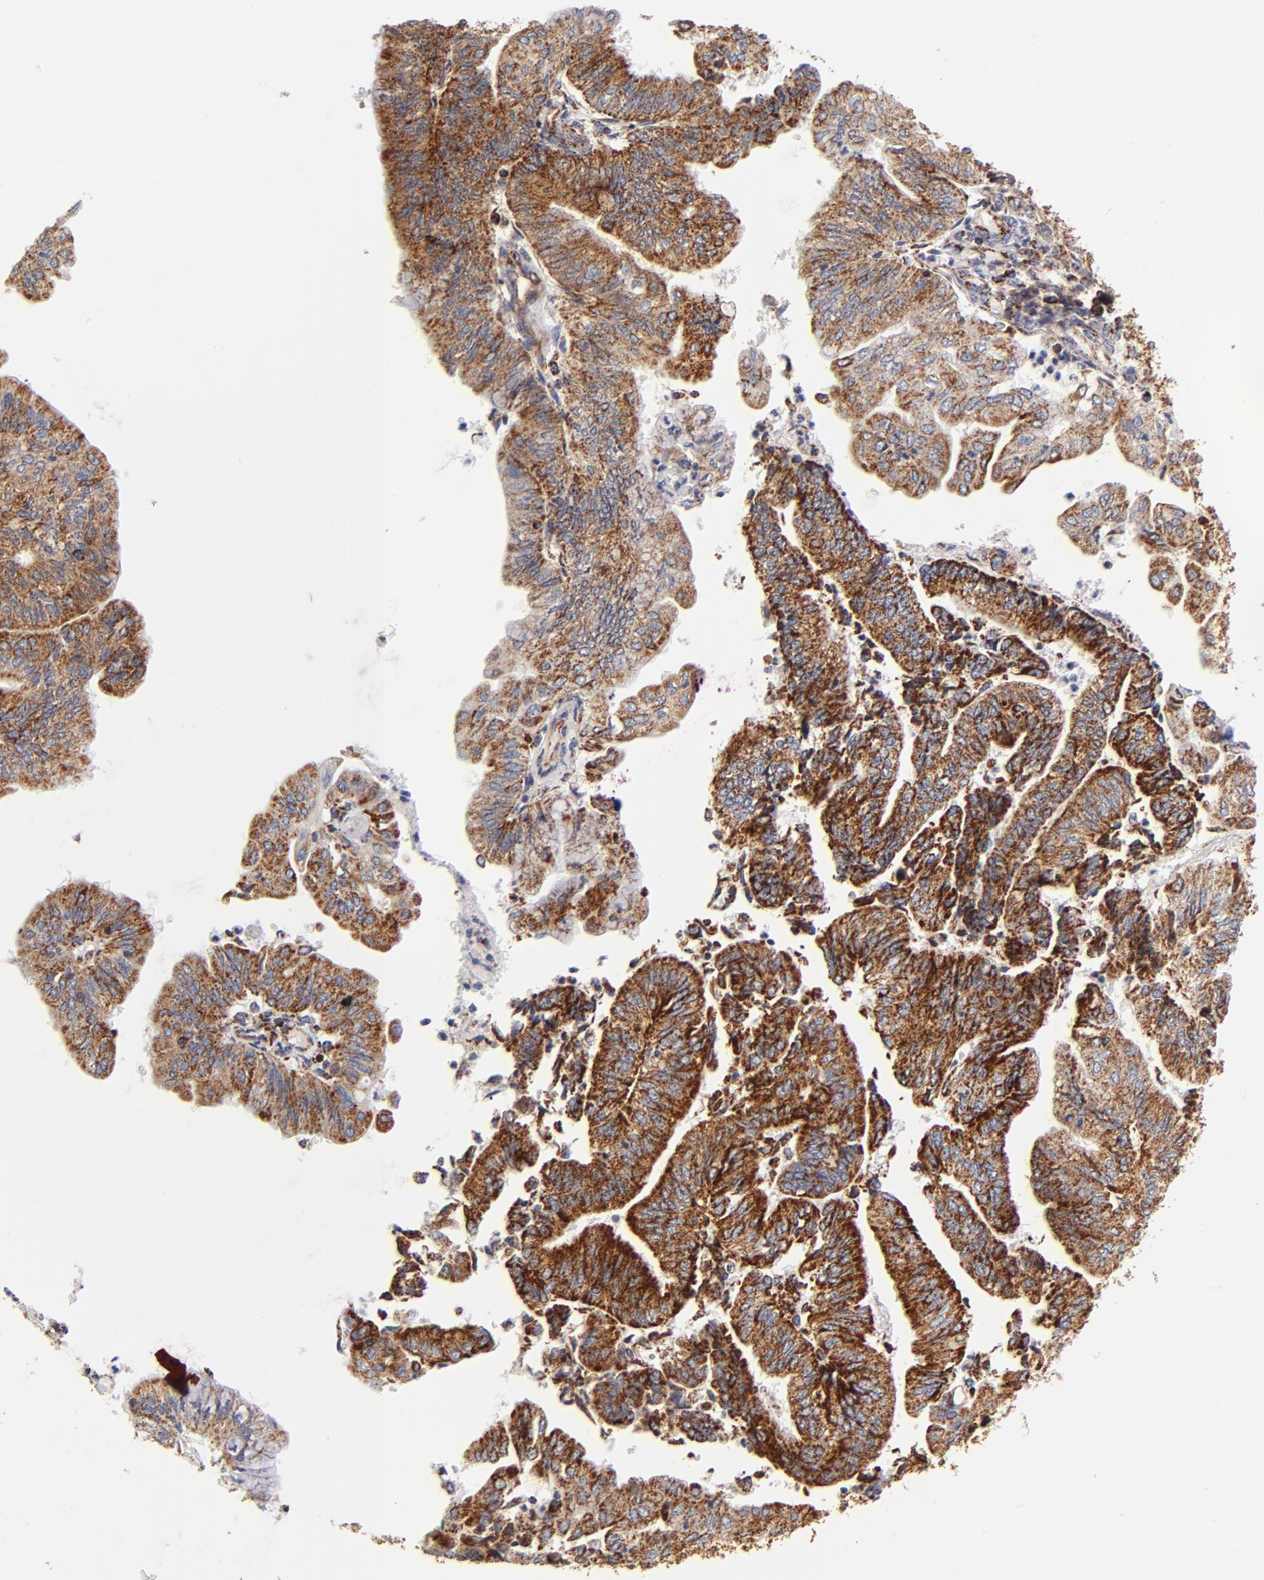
{"staining": {"intensity": "strong", "quantity": ">75%", "location": "cytoplasmic/membranous"}, "tissue": "endometrial cancer", "cell_type": "Tumor cells", "image_type": "cancer", "snomed": [{"axis": "morphology", "description": "Adenocarcinoma, NOS"}, {"axis": "topography", "description": "Endometrium"}], "caption": "Endometrial cancer (adenocarcinoma) was stained to show a protein in brown. There is high levels of strong cytoplasmic/membranous staining in about >75% of tumor cells.", "gene": "ECHS1", "patient": {"sex": "female", "age": 59}}